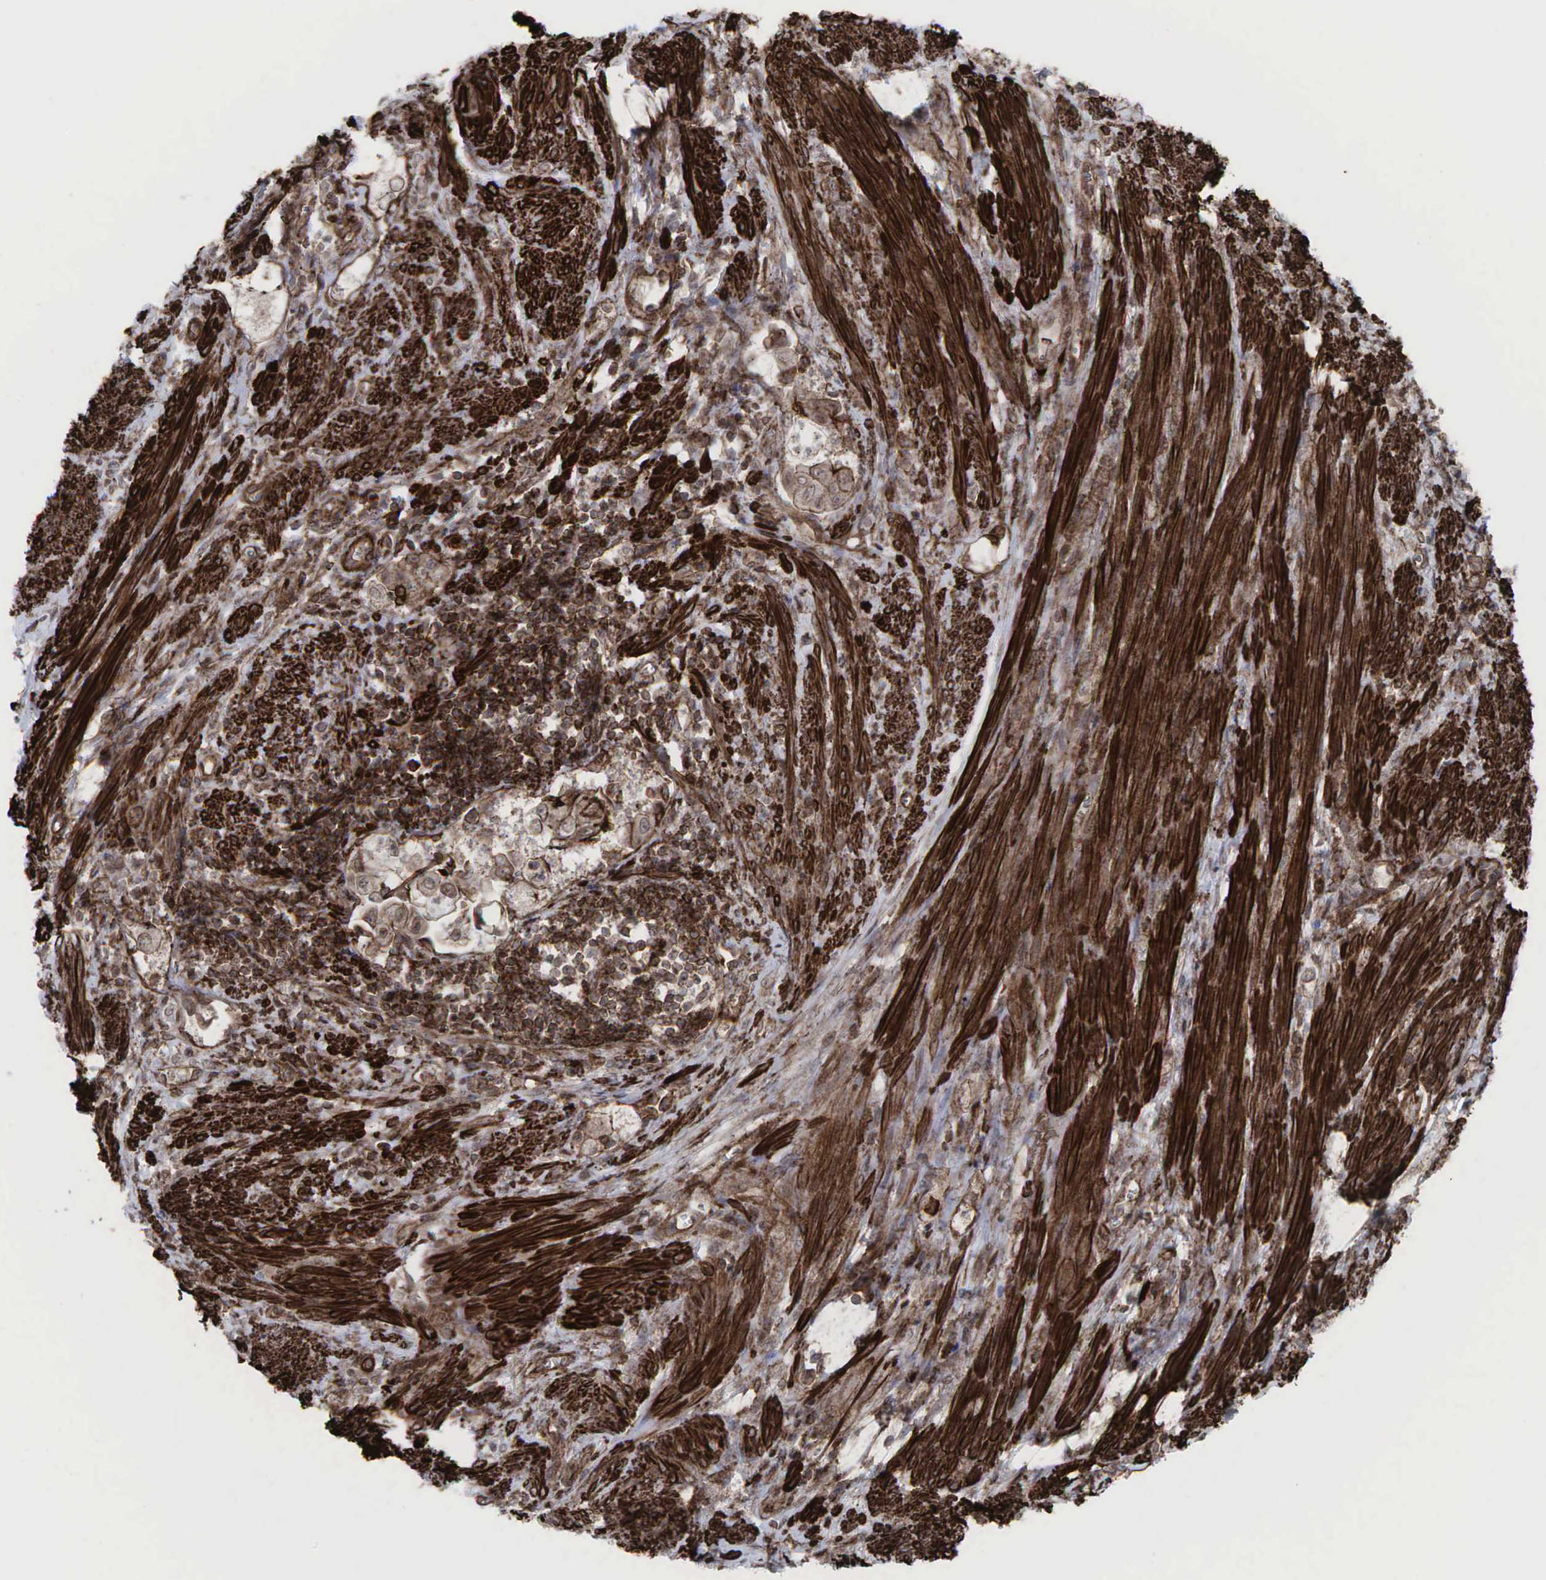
{"staining": {"intensity": "weak", "quantity": ">75%", "location": "cytoplasmic/membranous"}, "tissue": "endometrial cancer", "cell_type": "Tumor cells", "image_type": "cancer", "snomed": [{"axis": "morphology", "description": "Adenocarcinoma, NOS"}, {"axis": "topography", "description": "Endometrium"}], "caption": "This histopathology image demonstrates immunohistochemistry (IHC) staining of human endometrial cancer (adenocarcinoma), with low weak cytoplasmic/membranous positivity in about >75% of tumor cells.", "gene": "GPRASP1", "patient": {"sex": "female", "age": 75}}